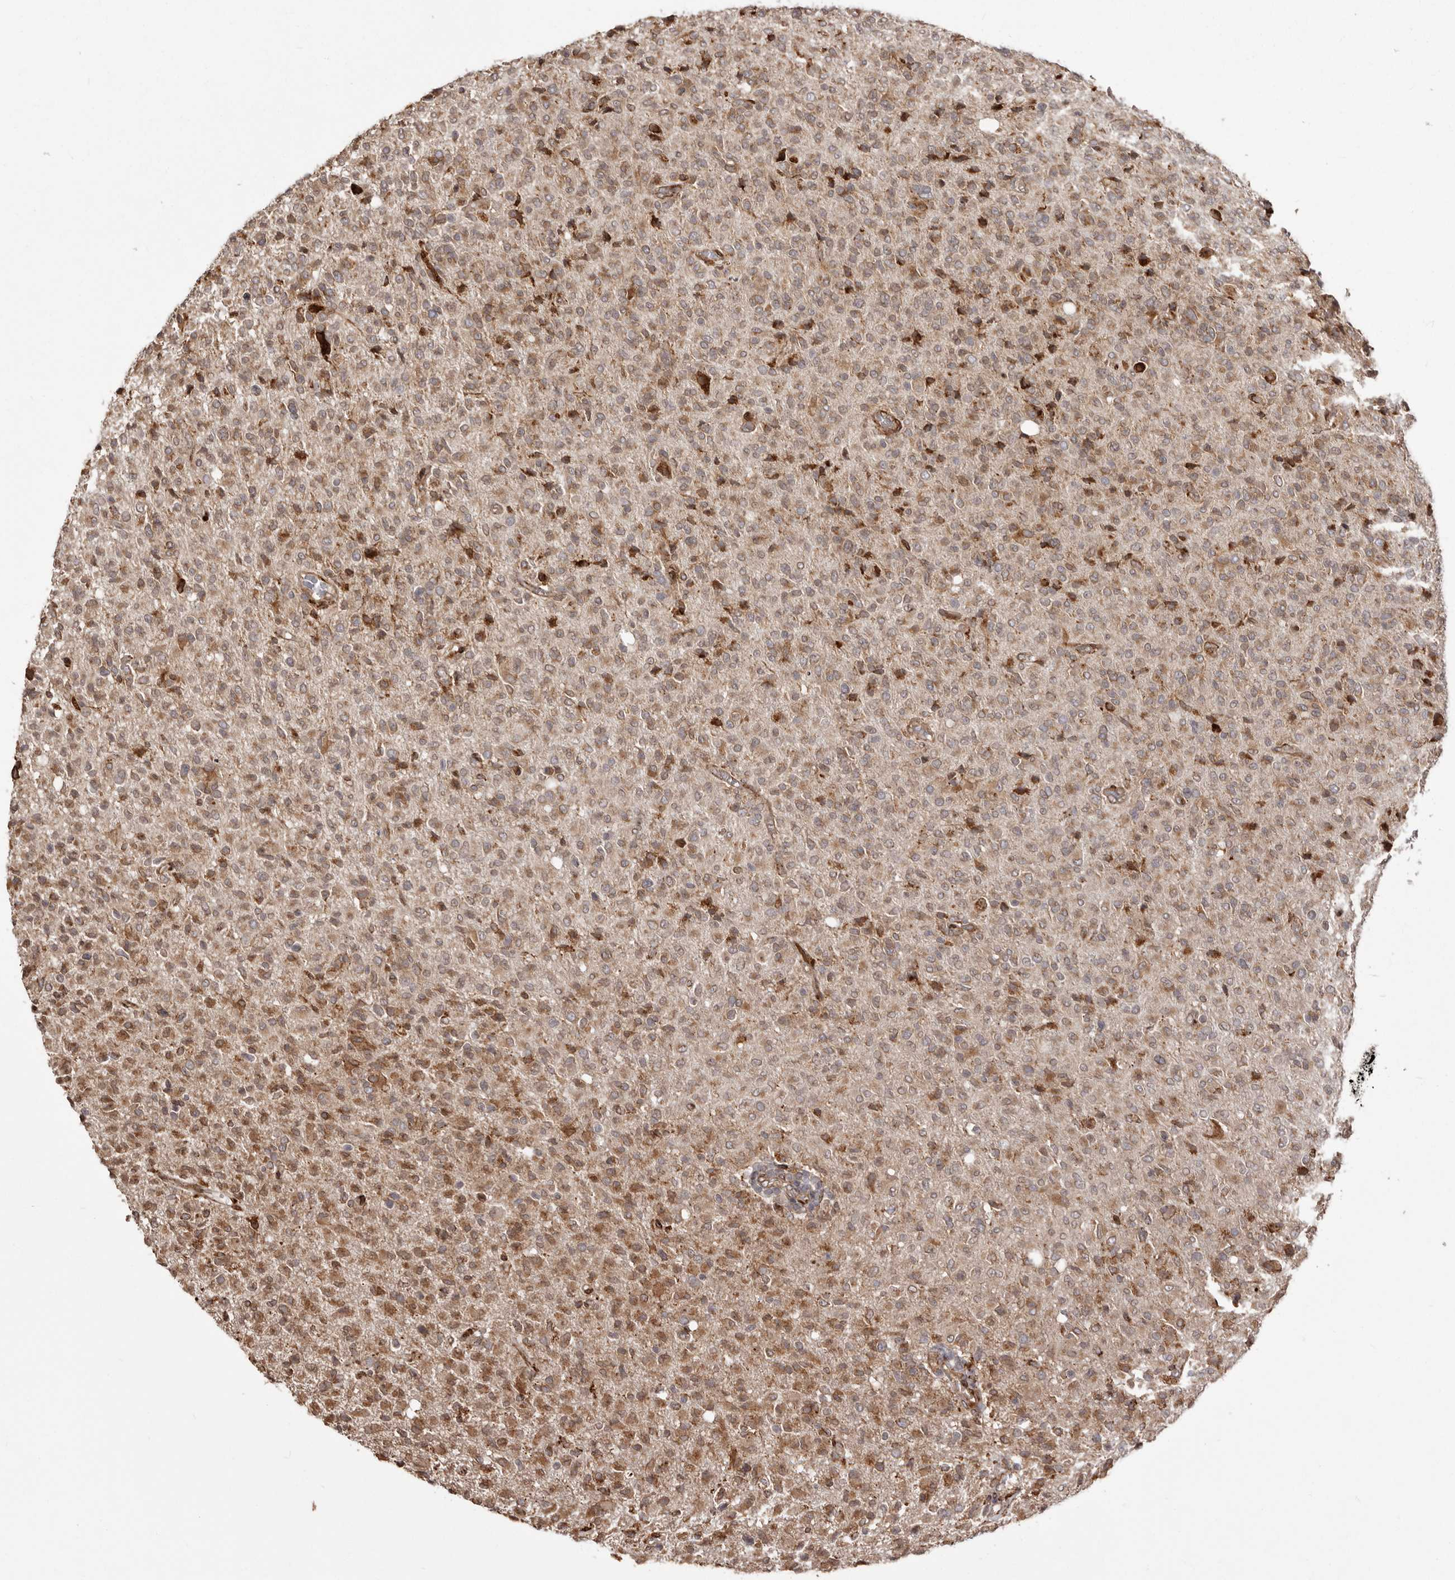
{"staining": {"intensity": "moderate", "quantity": ">75%", "location": "cytoplasmic/membranous"}, "tissue": "glioma", "cell_type": "Tumor cells", "image_type": "cancer", "snomed": [{"axis": "morphology", "description": "Glioma, malignant, High grade"}, {"axis": "topography", "description": "Brain"}], "caption": "Protein analysis of malignant glioma (high-grade) tissue exhibits moderate cytoplasmic/membranous staining in about >75% of tumor cells.", "gene": "NUP43", "patient": {"sex": "female", "age": 57}}